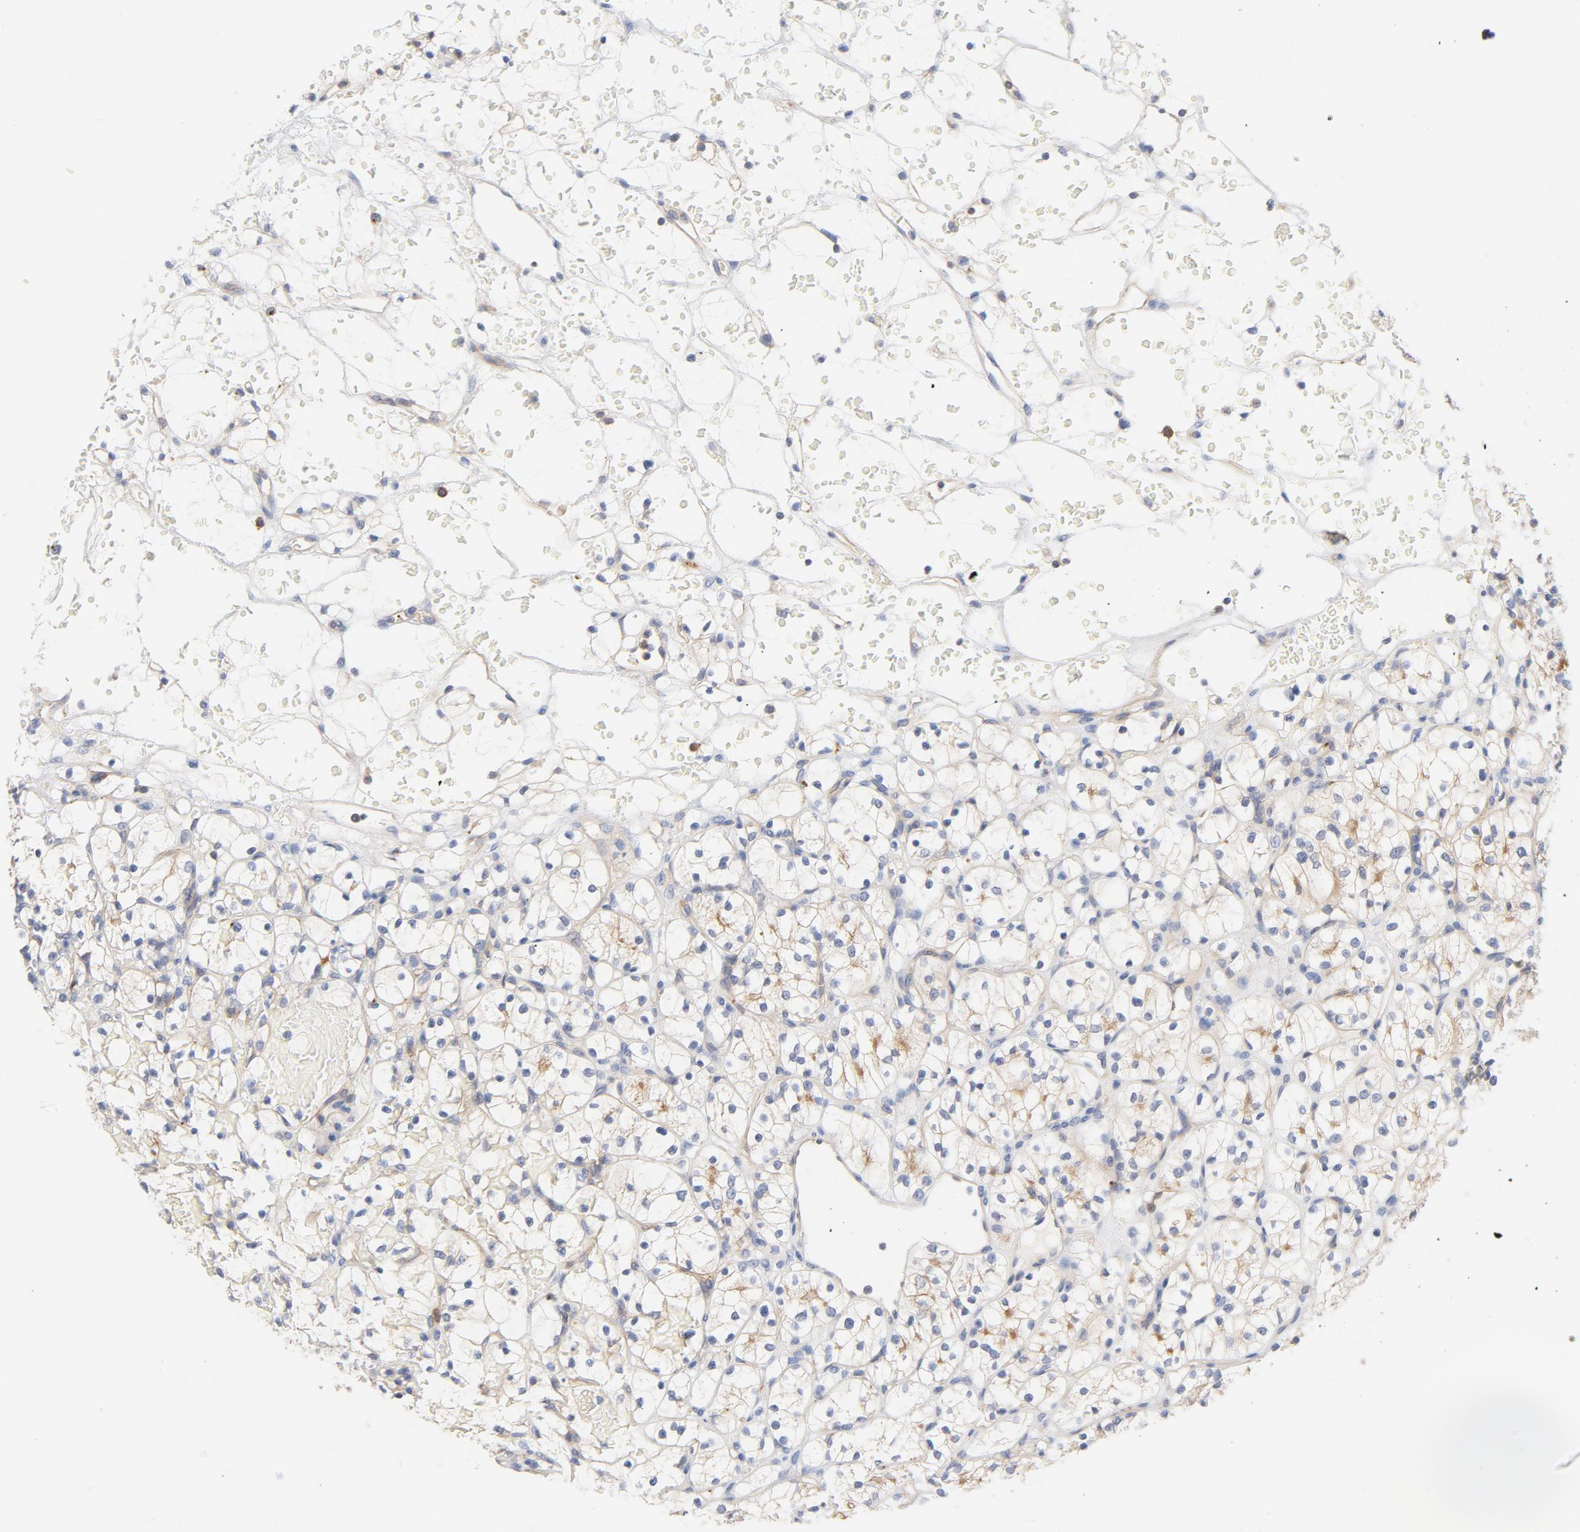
{"staining": {"intensity": "weak", "quantity": "<25%", "location": "cytoplasmic/membranous"}, "tissue": "renal cancer", "cell_type": "Tumor cells", "image_type": "cancer", "snomed": [{"axis": "morphology", "description": "Adenocarcinoma, NOS"}, {"axis": "topography", "description": "Kidney"}], "caption": "A micrograph of renal cancer stained for a protein reveals no brown staining in tumor cells.", "gene": "SRC", "patient": {"sex": "female", "age": 60}}